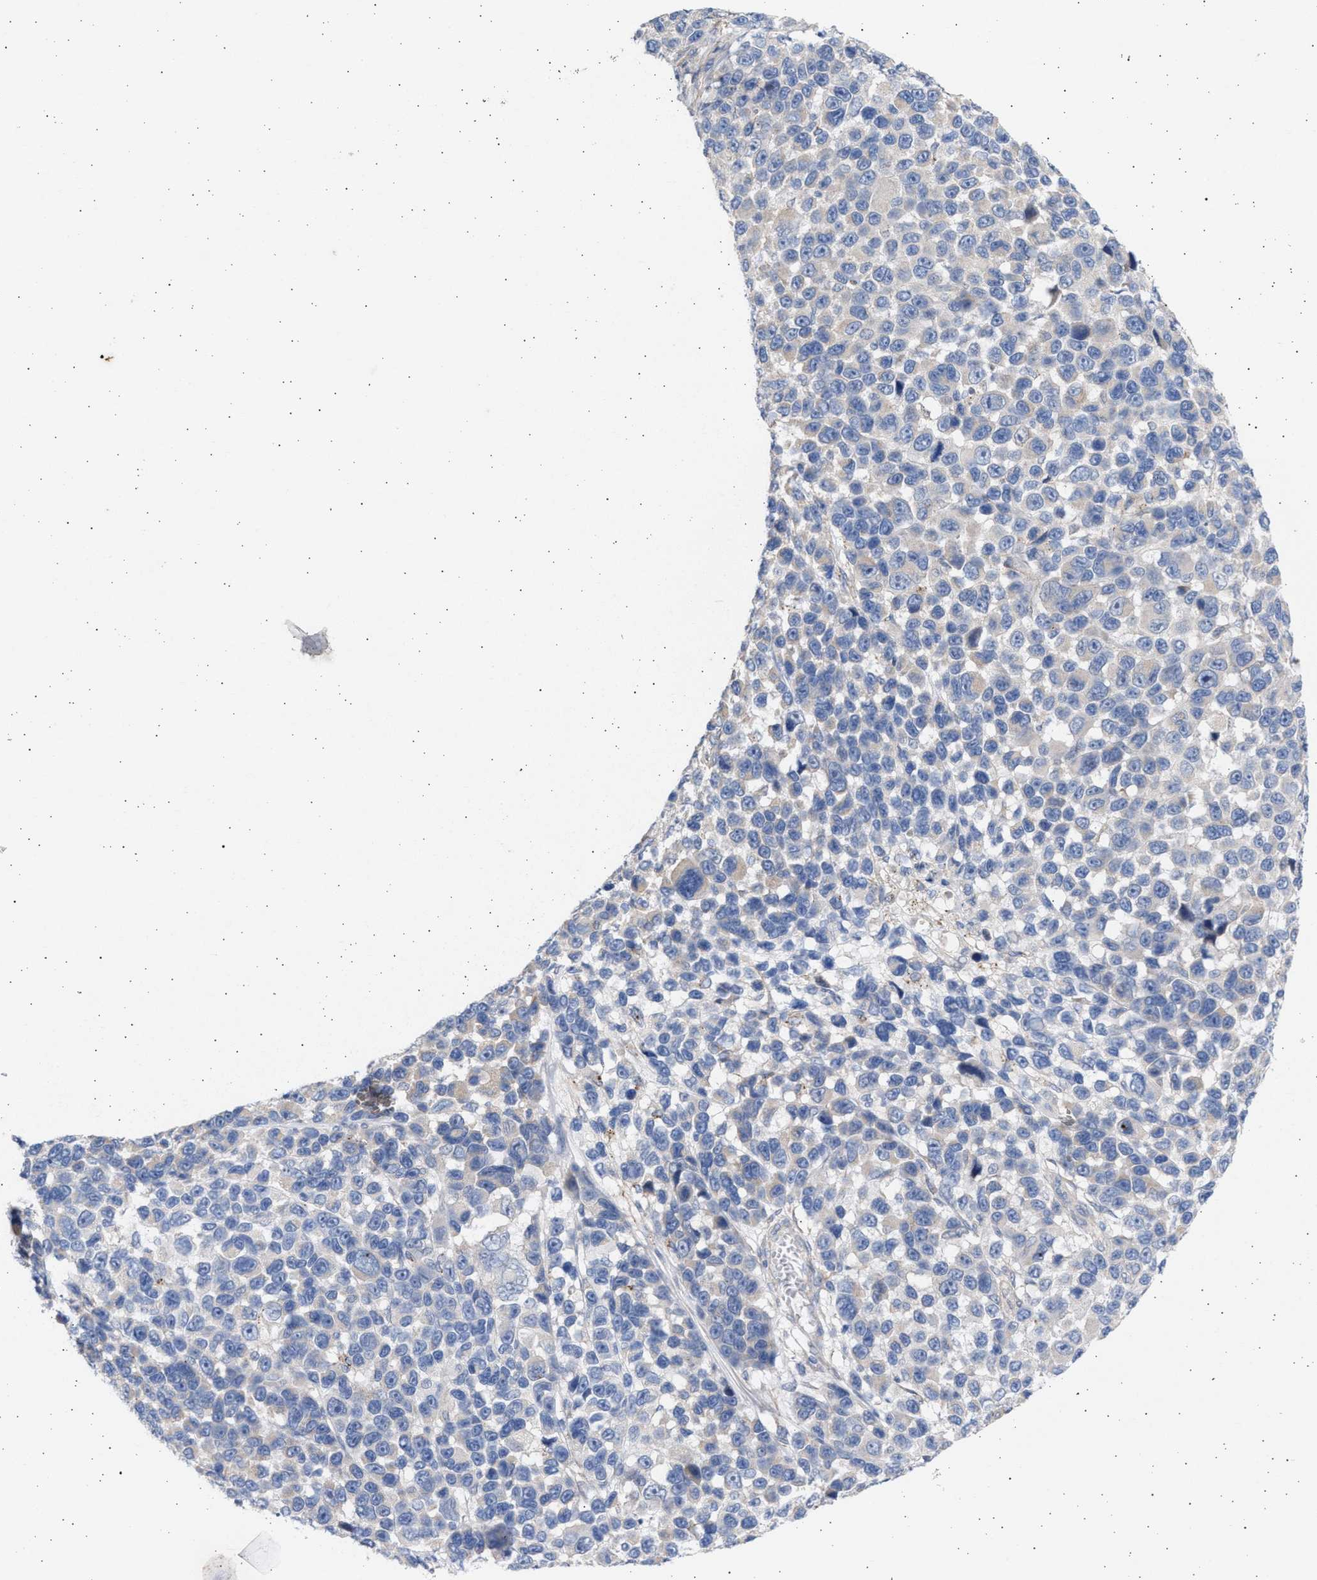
{"staining": {"intensity": "negative", "quantity": "none", "location": "none"}, "tissue": "melanoma", "cell_type": "Tumor cells", "image_type": "cancer", "snomed": [{"axis": "morphology", "description": "Malignant melanoma, NOS"}, {"axis": "topography", "description": "Skin"}], "caption": "A high-resolution photomicrograph shows immunohistochemistry staining of melanoma, which exhibits no significant expression in tumor cells.", "gene": "NBR1", "patient": {"sex": "male", "age": 53}}